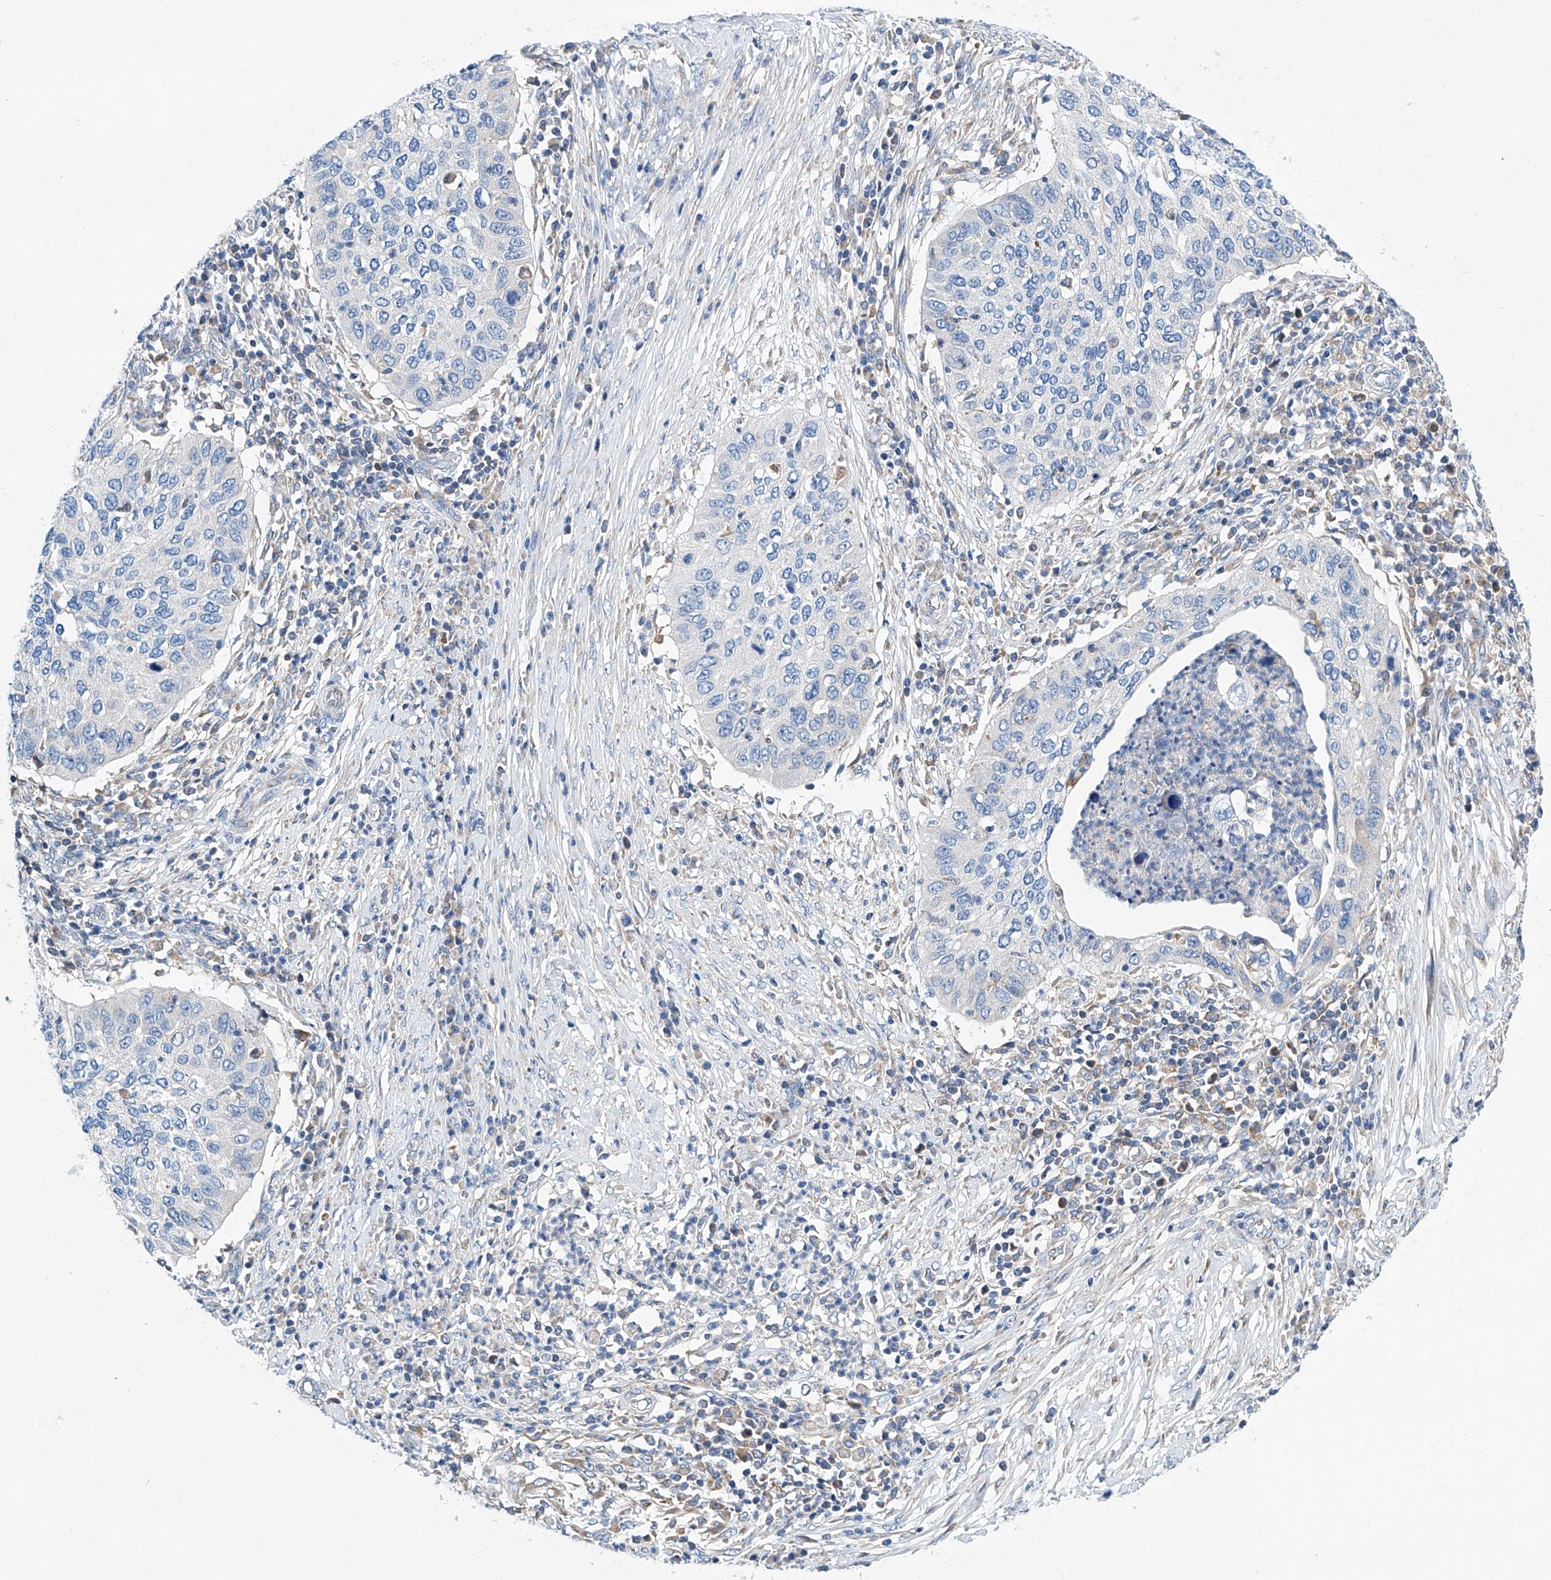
{"staining": {"intensity": "negative", "quantity": "none", "location": "none"}, "tissue": "cervical cancer", "cell_type": "Tumor cells", "image_type": "cancer", "snomed": [{"axis": "morphology", "description": "Squamous cell carcinoma, NOS"}, {"axis": "topography", "description": "Cervix"}], "caption": "Protein analysis of squamous cell carcinoma (cervical) demonstrates no significant positivity in tumor cells.", "gene": "MAD2L1", "patient": {"sex": "female", "age": 38}}